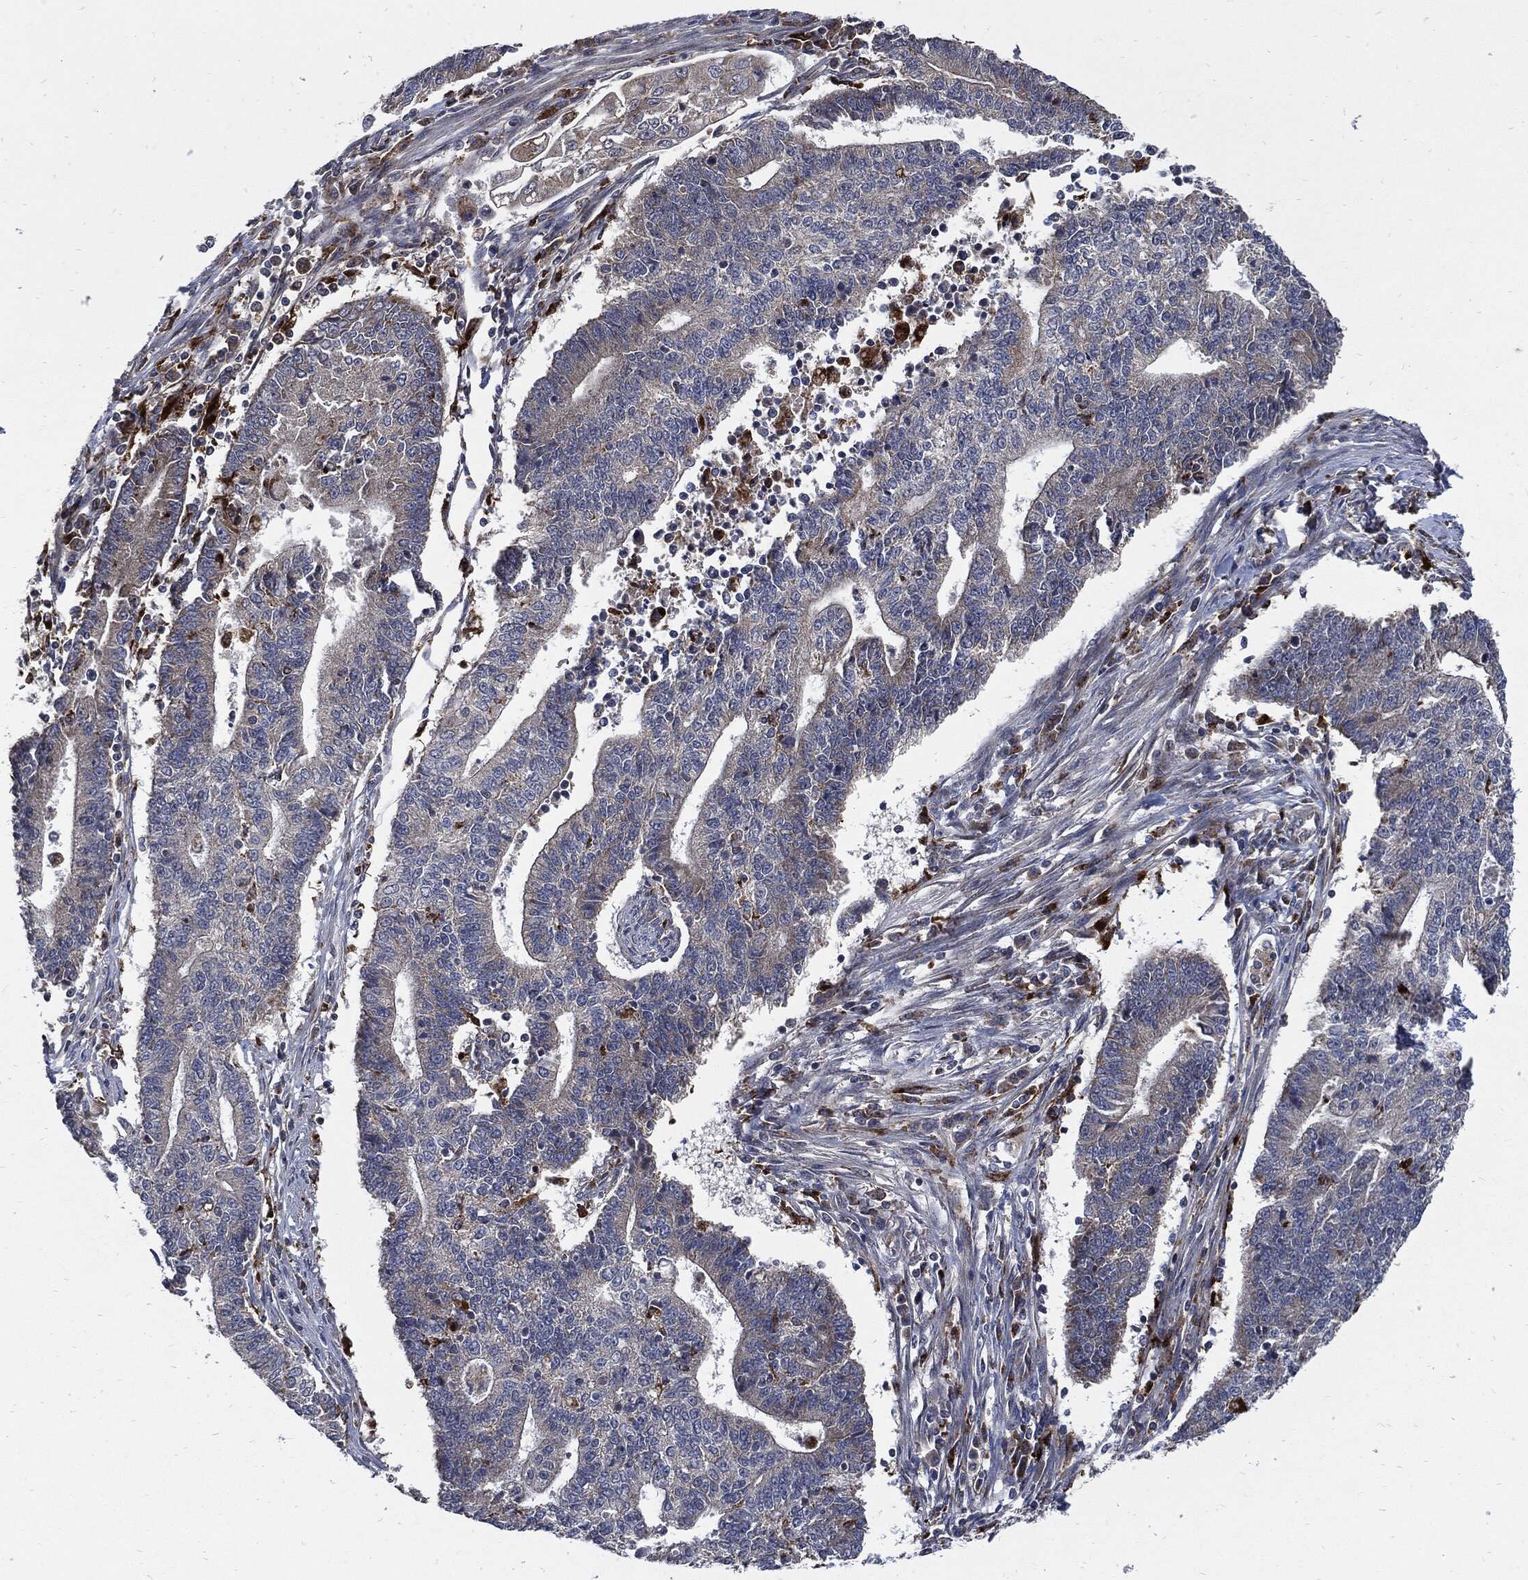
{"staining": {"intensity": "negative", "quantity": "none", "location": "none"}, "tissue": "endometrial cancer", "cell_type": "Tumor cells", "image_type": "cancer", "snomed": [{"axis": "morphology", "description": "Adenocarcinoma, NOS"}, {"axis": "topography", "description": "Uterus"}, {"axis": "topography", "description": "Endometrium"}], "caption": "Tumor cells are negative for protein expression in human endometrial cancer (adenocarcinoma).", "gene": "SLC31A2", "patient": {"sex": "female", "age": 54}}